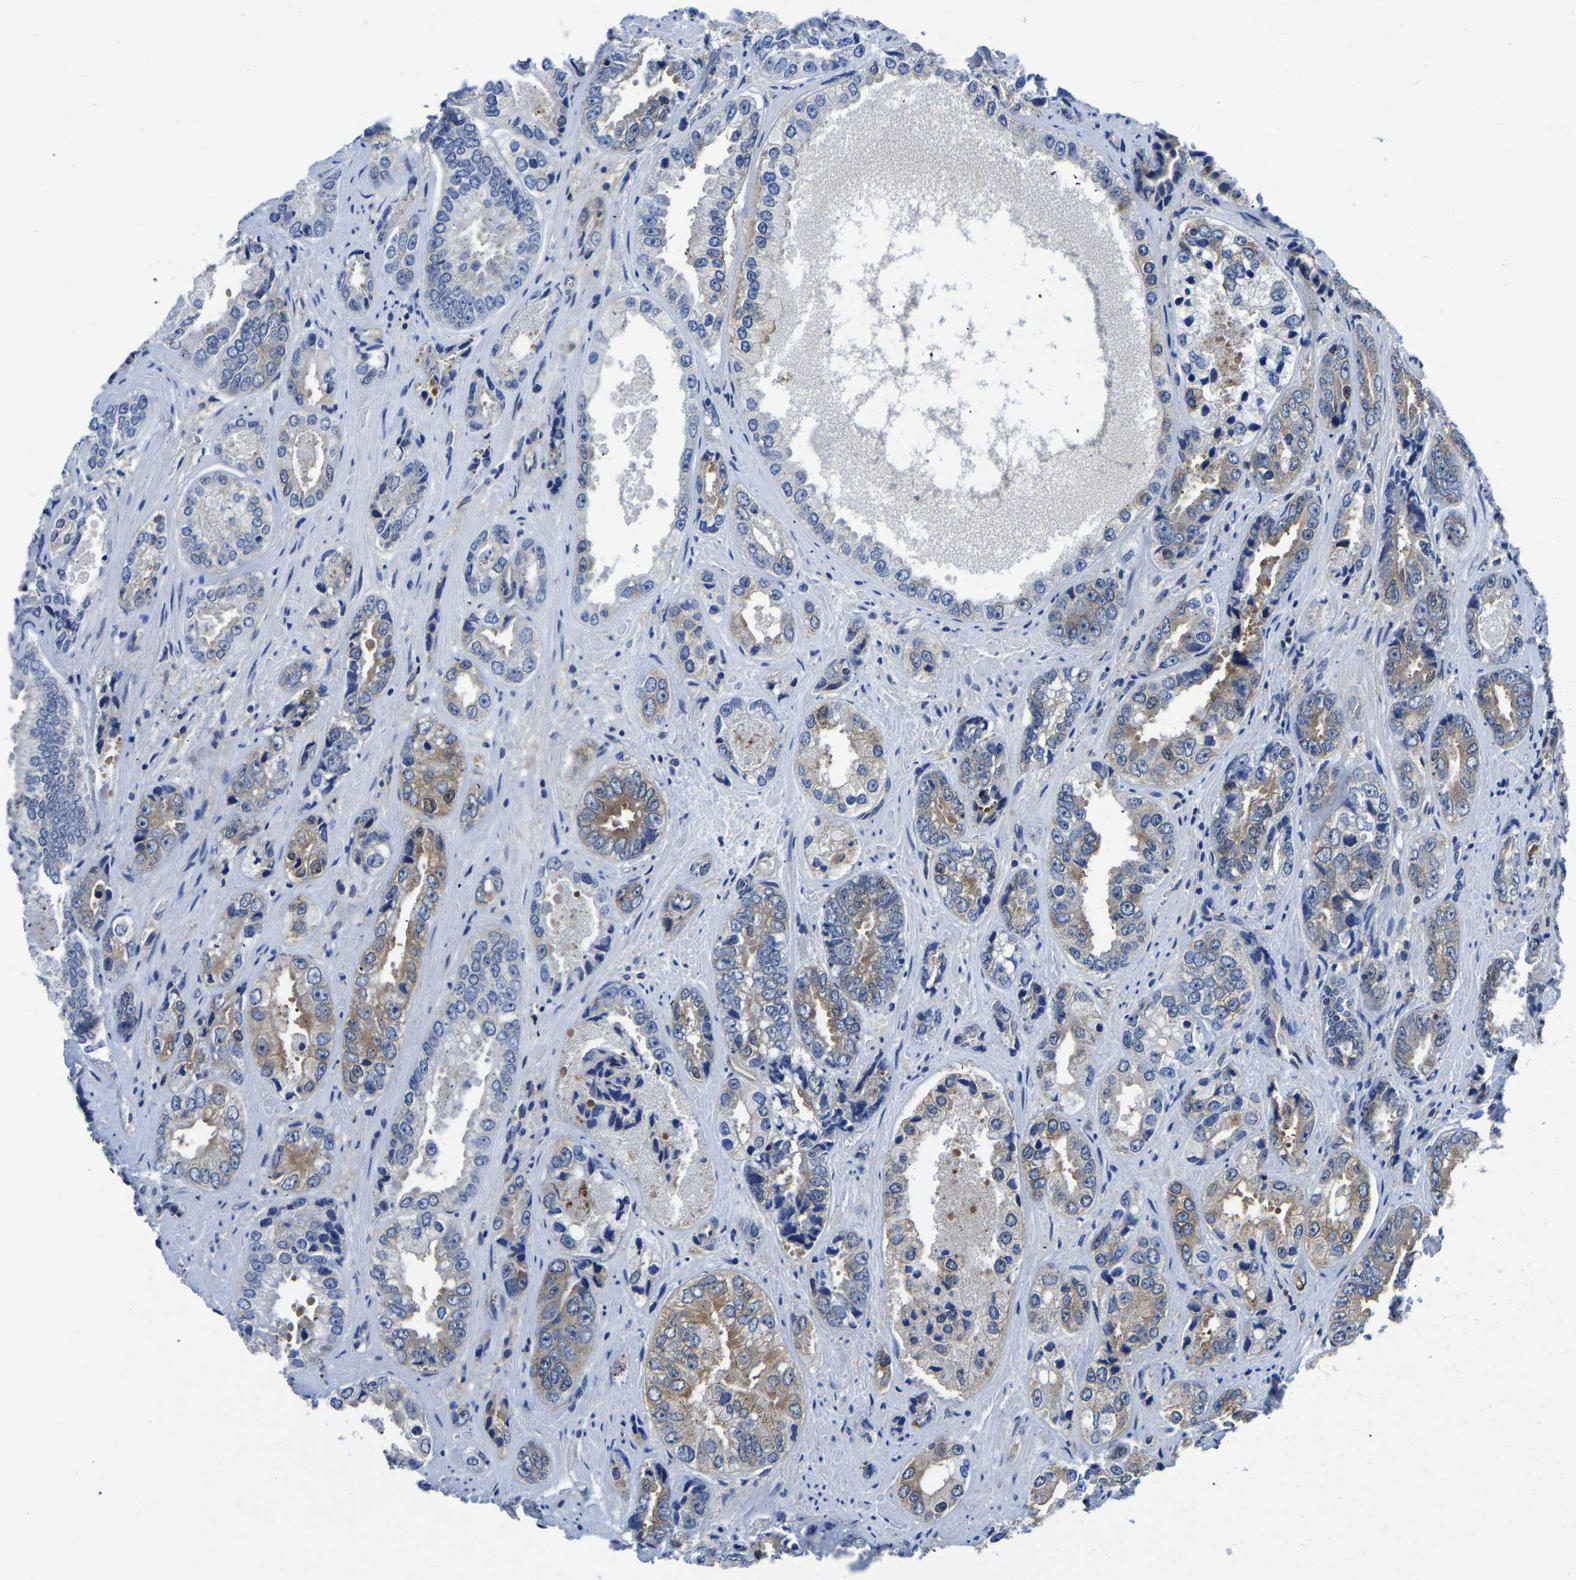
{"staining": {"intensity": "weak", "quantity": "25%-75%", "location": "cytoplasmic/membranous"}, "tissue": "prostate cancer", "cell_type": "Tumor cells", "image_type": "cancer", "snomed": [{"axis": "morphology", "description": "Adenocarcinoma, High grade"}, {"axis": "topography", "description": "Prostate"}], "caption": "A low amount of weak cytoplasmic/membranous staining is present in about 25%-75% of tumor cells in prostate high-grade adenocarcinoma tissue.", "gene": "TFG", "patient": {"sex": "male", "age": 61}}